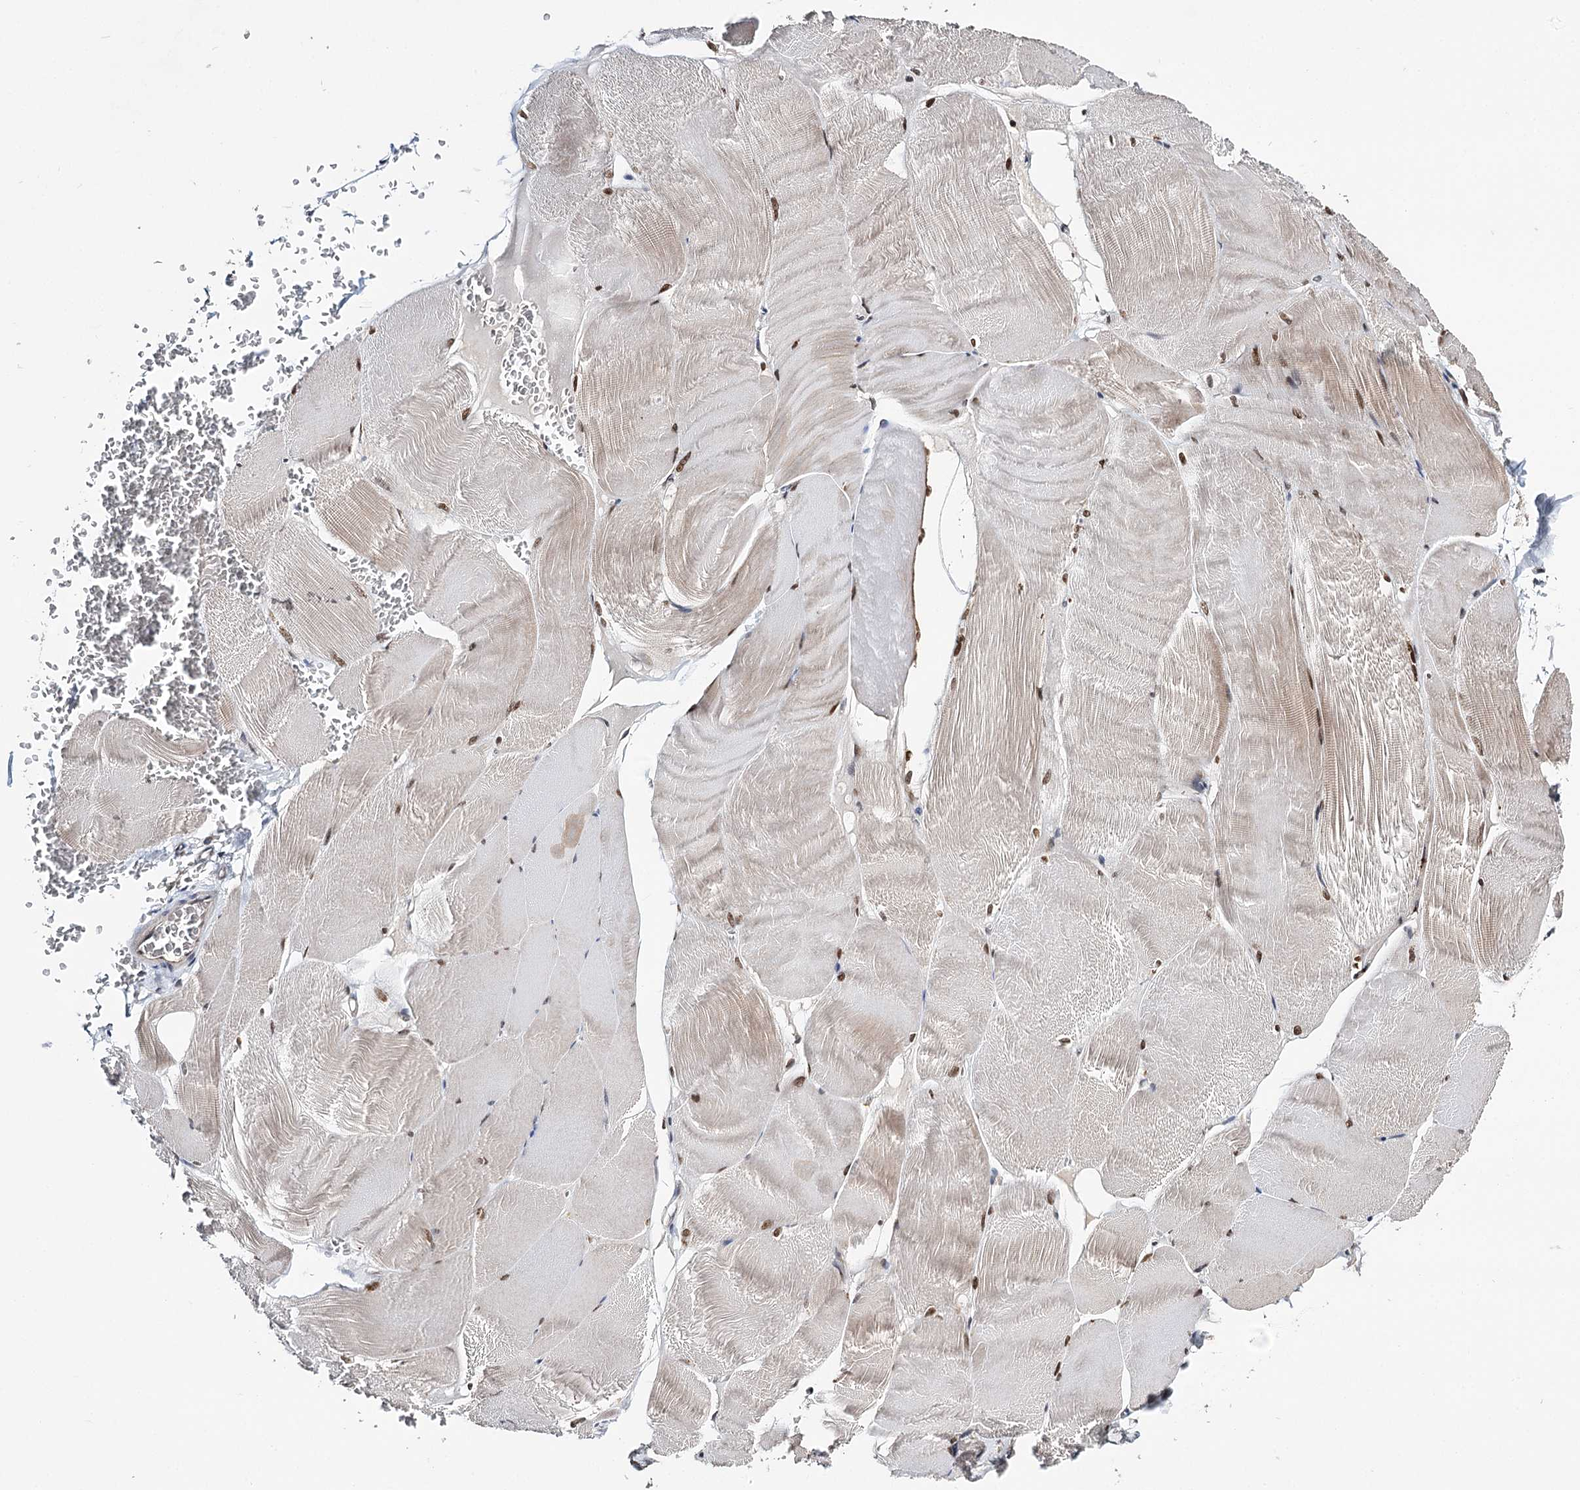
{"staining": {"intensity": "moderate", "quantity": "<25%", "location": "cytoplasmic/membranous,nuclear"}, "tissue": "skeletal muscle", "cell_type": "Myocytes", "image_type": "normal", "snomed": [{"axis": "morphology", "description": "Normal tissue, NOS"}, {"axis": "morphology", "description": "Basal cell carcinoma"}, {"axis": "topography", "description": "Skeletal muscle"}], "caption": "Myocytes reveal moderate cytoplasmic/membranous,nuclear staining in approximately <25% of cells in benign skeletal muscle.", "gene": "CFAP46", "patient": {"sex": "female", "age": 64}}